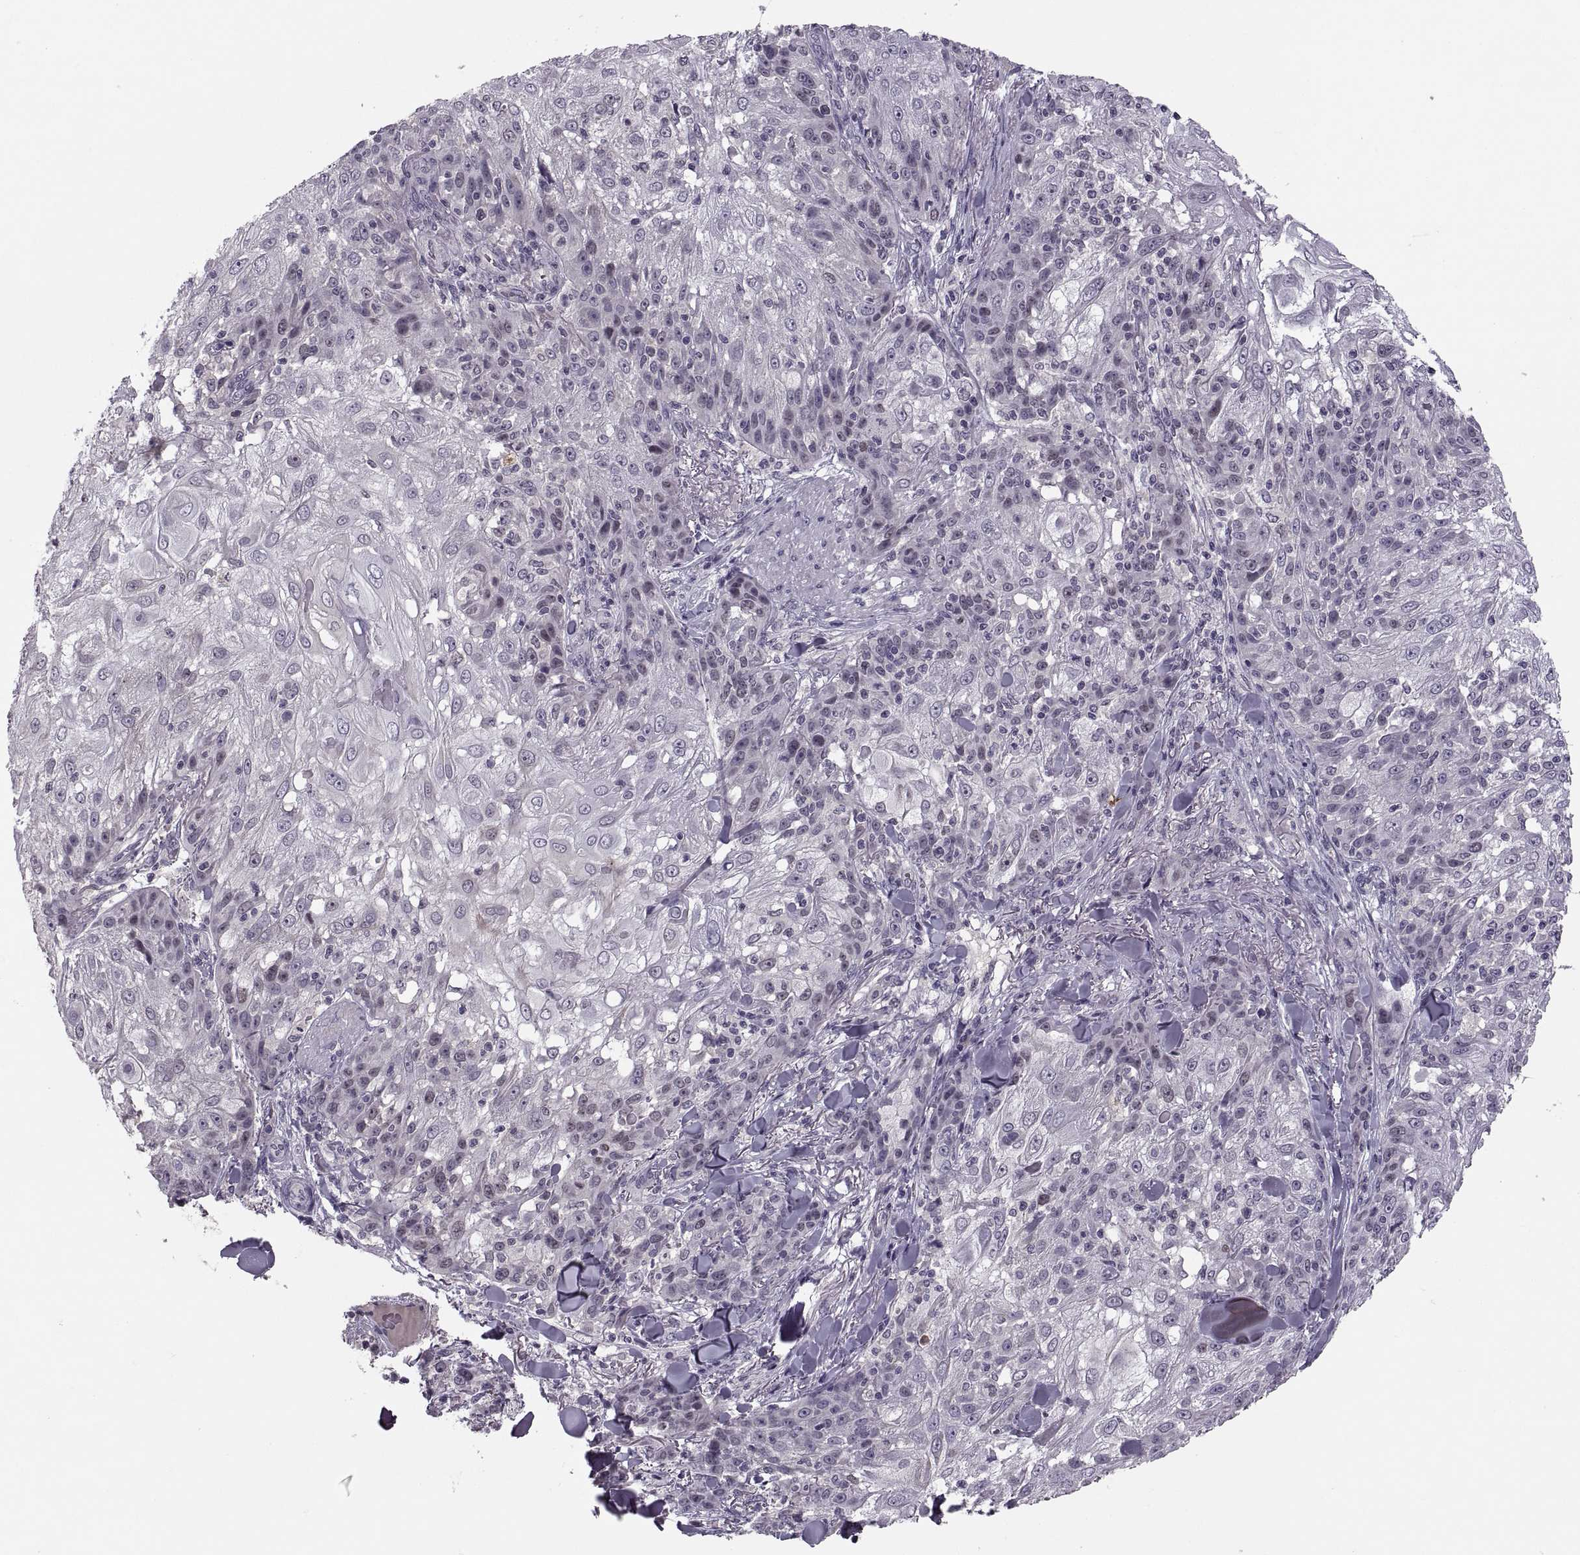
{"staining": {"intensity": "negative", "quantity": "none", "location": "none"}, "tissue": "skin cancer", "cell_type": "Tumor cells", "image_type": "cancer", "snomed": [{"axis": "morphology", "description": "Normal tissue, NOS"}, {"axis": "morphology", "description": "Squamous cell carcinoma, NOS"}, {"axis": "topography", "description": "Skin"}], "caption": "Tumor cells are negative for protein expression in human skin cancer. (Brightfield microscopy of DAB (3,3'-diaminobenzidine) immunohistochemistry at high magnification).", "gene": "CACNA1F", "patient": {"sex": "female", "age": 83}}